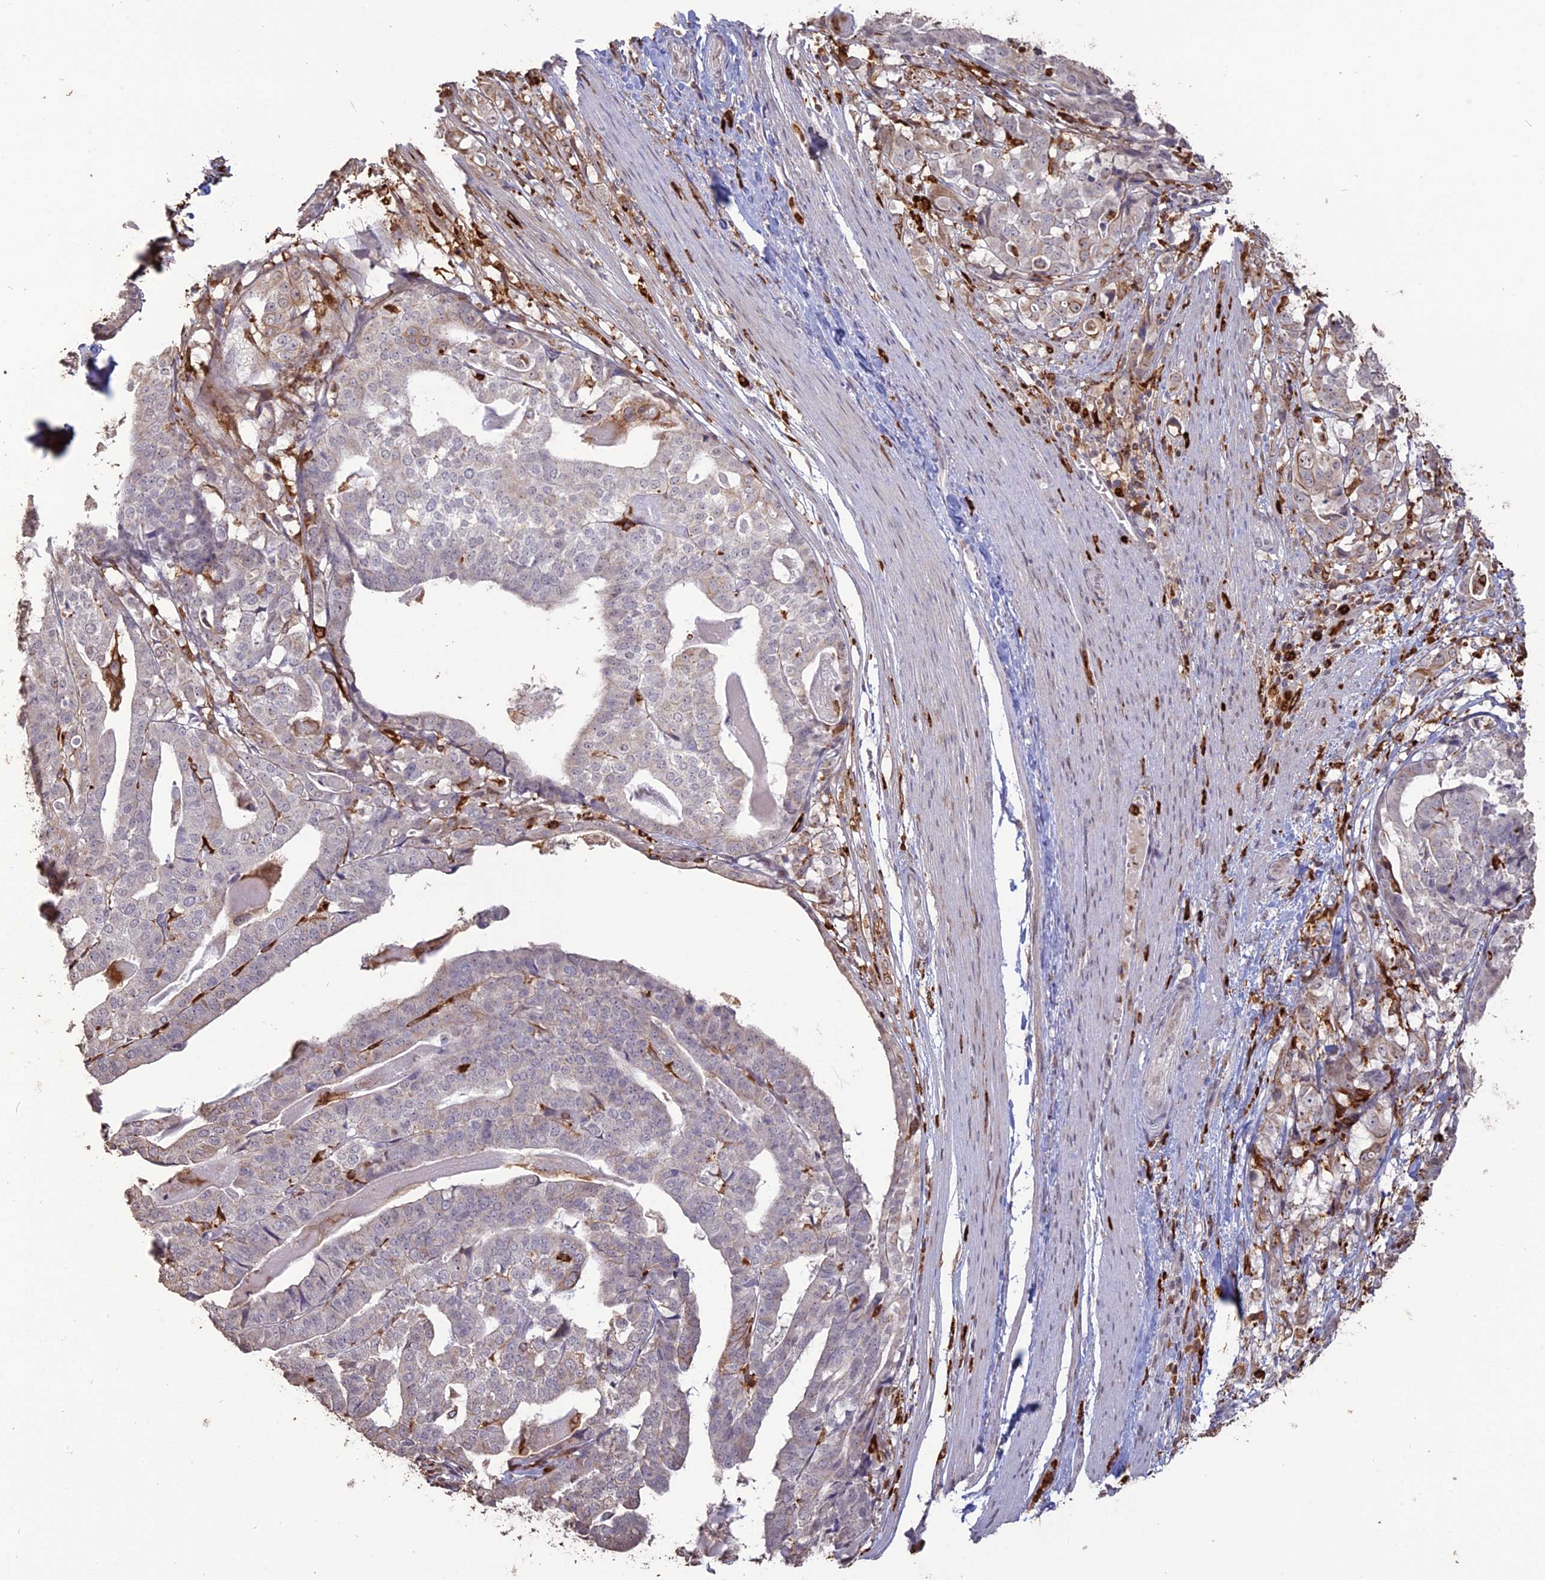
{"staining": {"intensity": "negative", "quantity": "none", "location": "none"}, "tissue": "stomach cancer", "cell_type": "Tumor cells", "image_type": "cancer", "snomed": [{"axis": "morphology", "description": "Adenocarcinoma, NOS"}, {"axis": "topography", "description": "Stomach"}], "caption": "This is an IHC photomicrograph of human adenocarcinoma (stomach). There is no positivity in tumor cells.", "gene": "APOBR", "patient": {"sex": "male", "age": 48}}